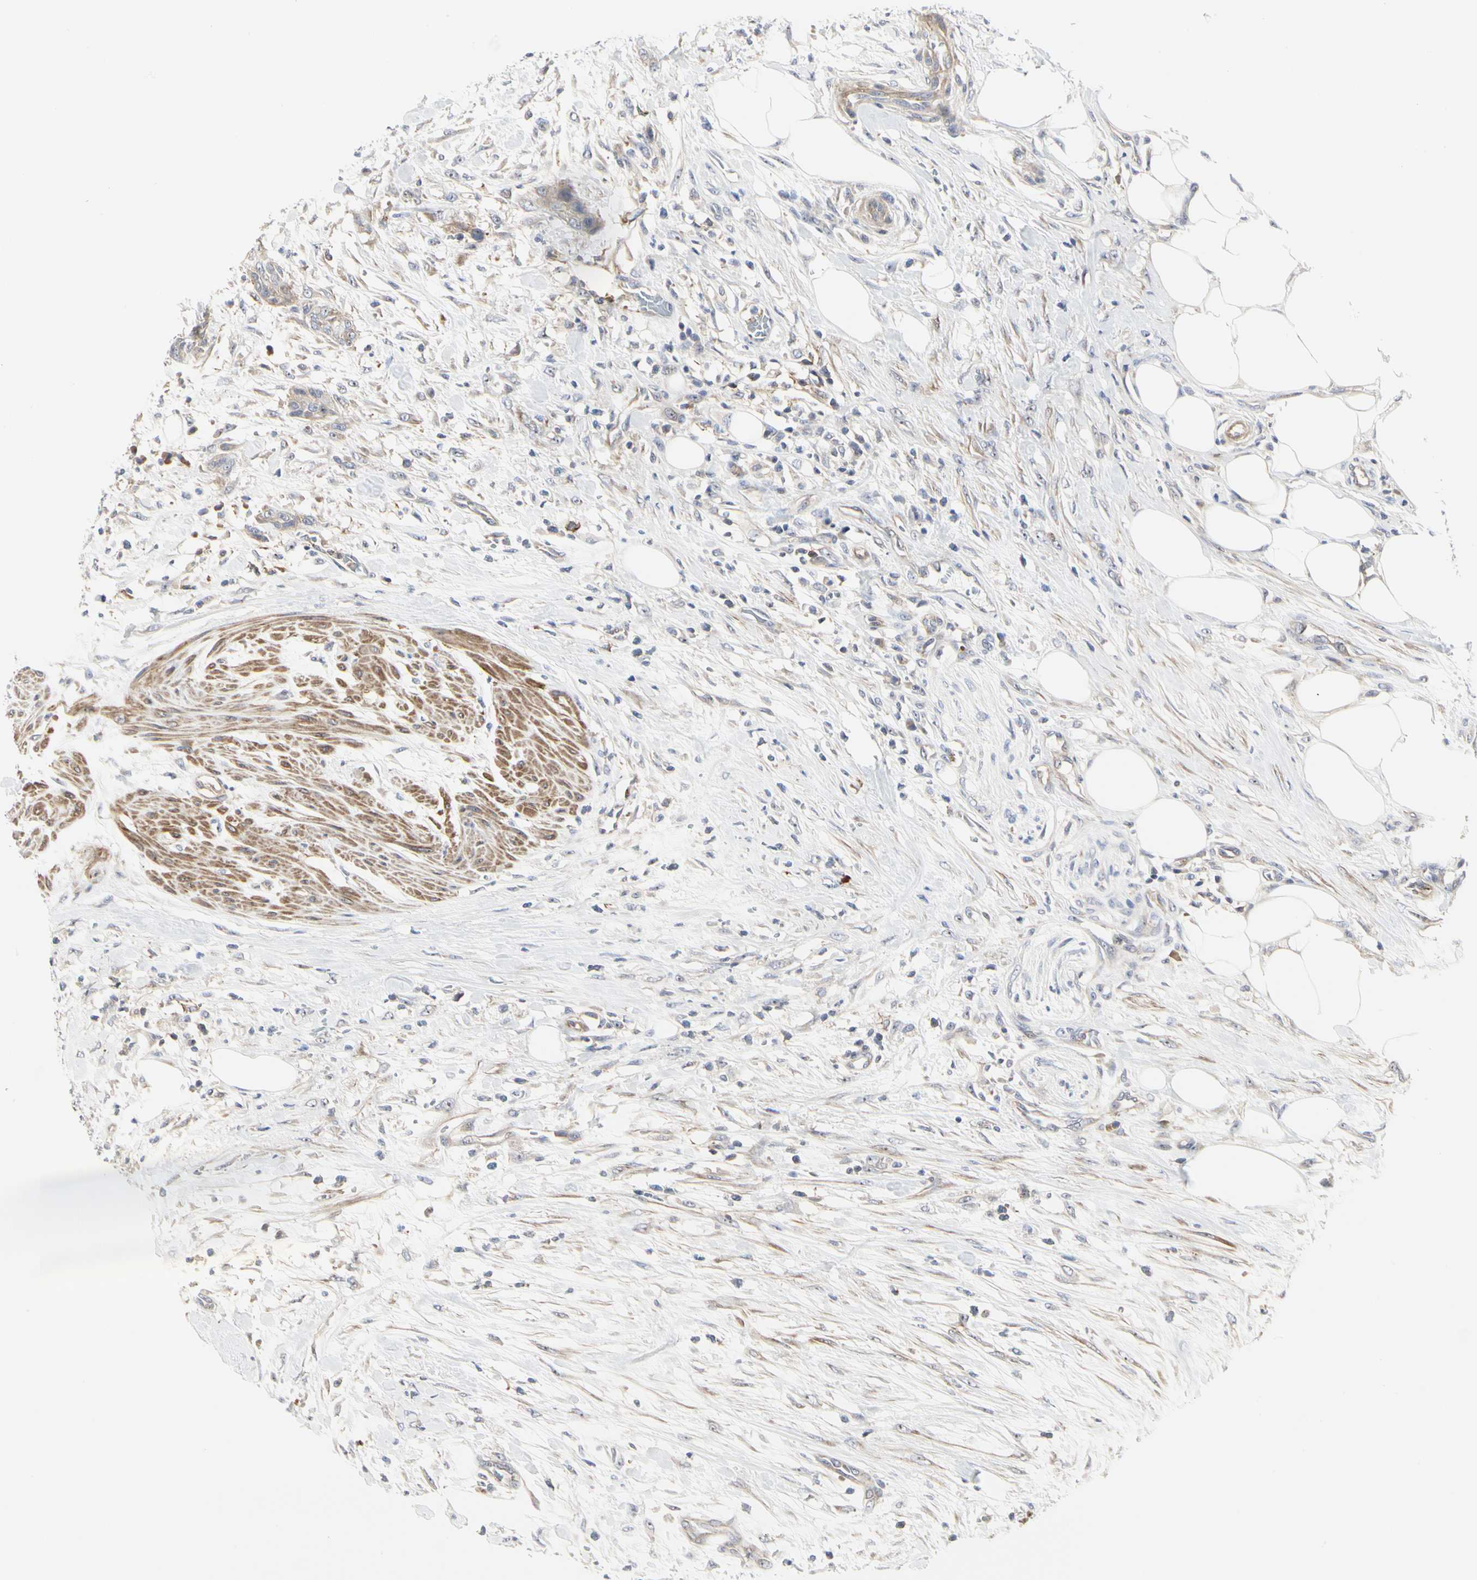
{"staining": {"intensity": "weak", "quantity": "25%-75%", "location": "cytoplasmic/membranous"}, "tissue": "urothelial cancer", "cell_type": "Tumor cells", "image_type": "cancer", "snomed": [{"axis": "morphology", "description": "Urothelial carcinoma, High grade"}, {"axis": "topography", "description": "Urinary bladder"}], "caption": "Immunohistochemistry histopathology image of neoplastic tissue: human high-grade urothelial carcinoma stained using immunohistochemistry (IHC) demonstrates low levels of weak protein expression localized specifically in the cytoplasmic/membranous of tumor cells, appearing as a cytoplasmic/membranous brown color.", "gene": "SHANK2", "patient": {"sex": "male", "age": 35}}